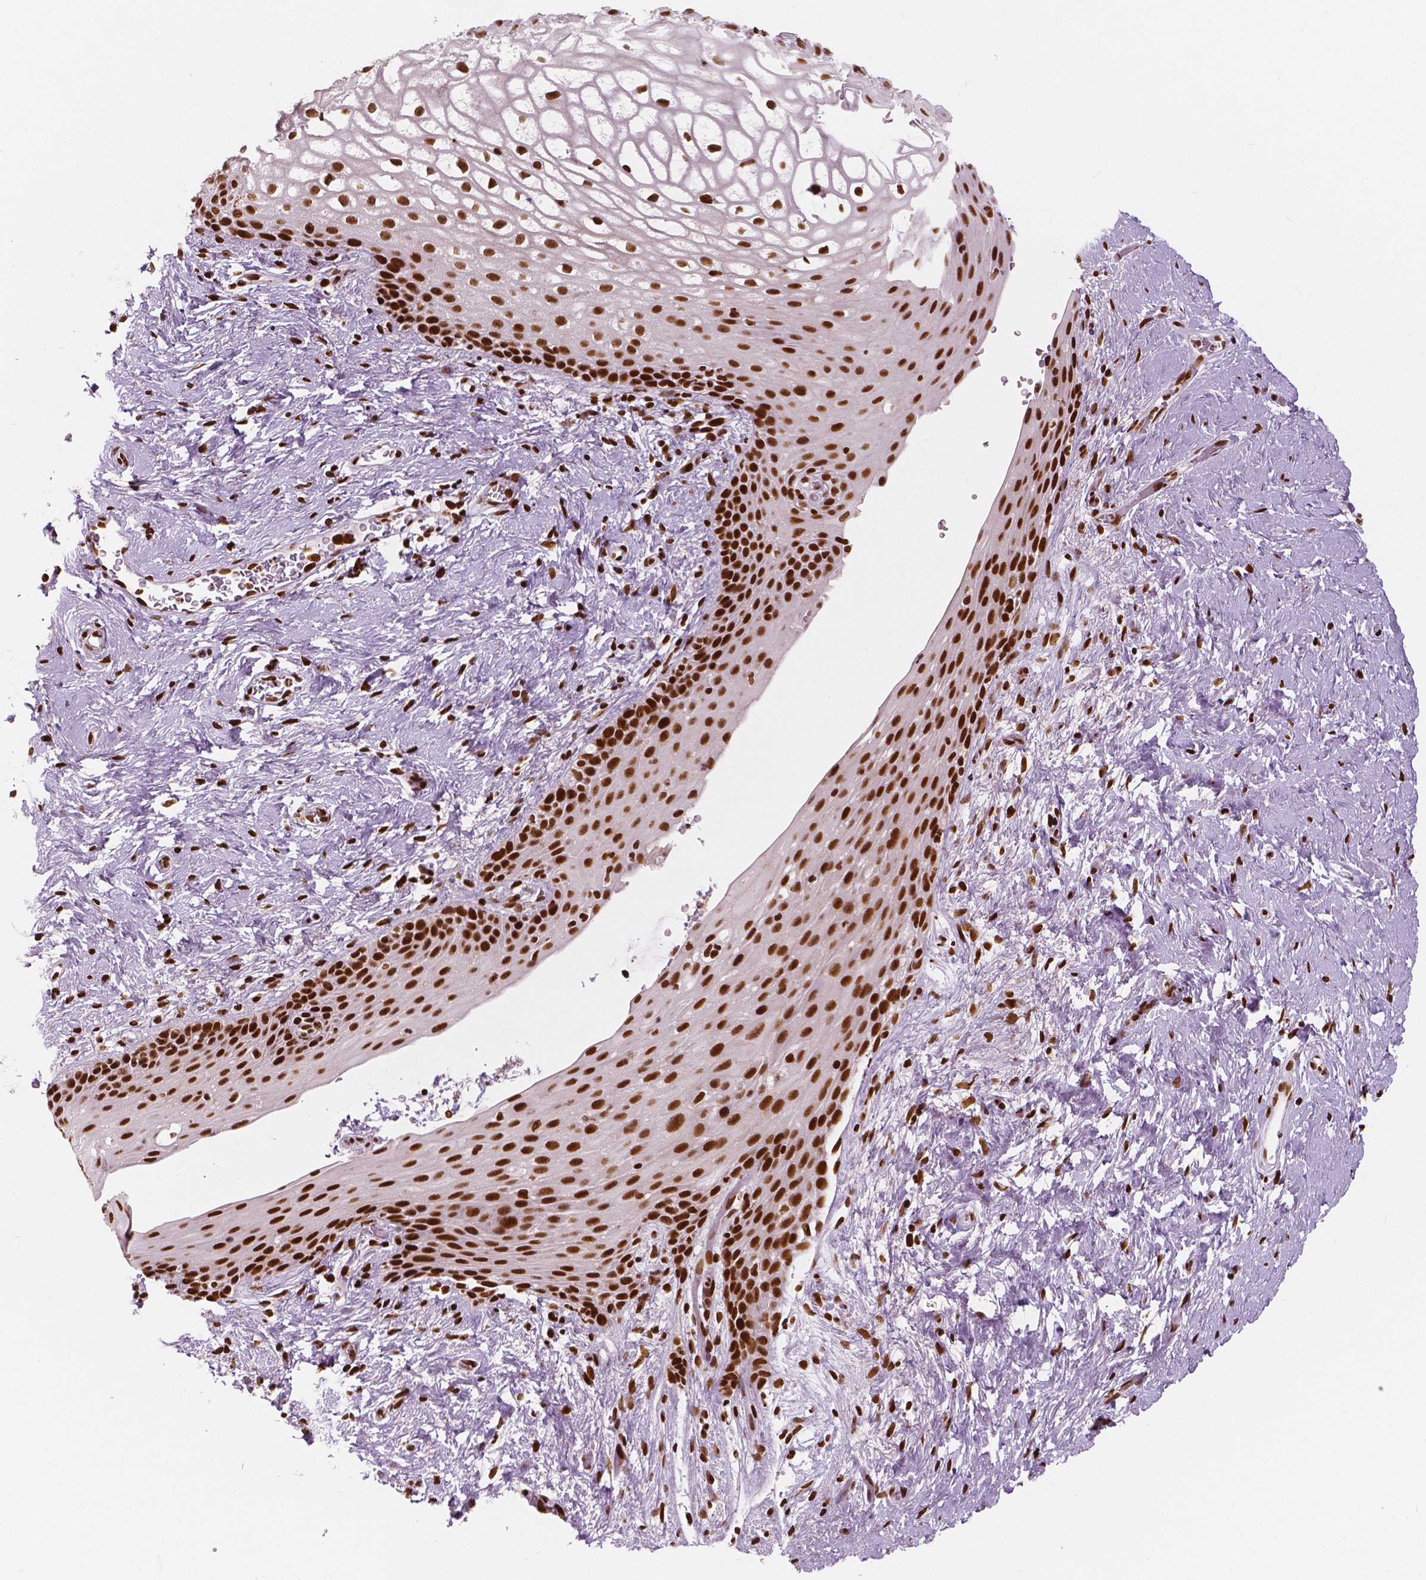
{"staining": {"intensity": "strong", "quantity": ">75%", "location": "nuclear"}, "tissue": "skin", "cell_type": "Epidermal cells", "image_type": "normal", "snomed": [{"axis": "morphology", "description": "Normal tissue, NOS"}, {"axis": "topography", "description": "Anal"}], "caption": "Skin stained with a brown dye displays strong nuclear positive staining in about >75% of epidermal cells.", "gene": "BRD4", "patient": {"sex": "female", "age": 46}}